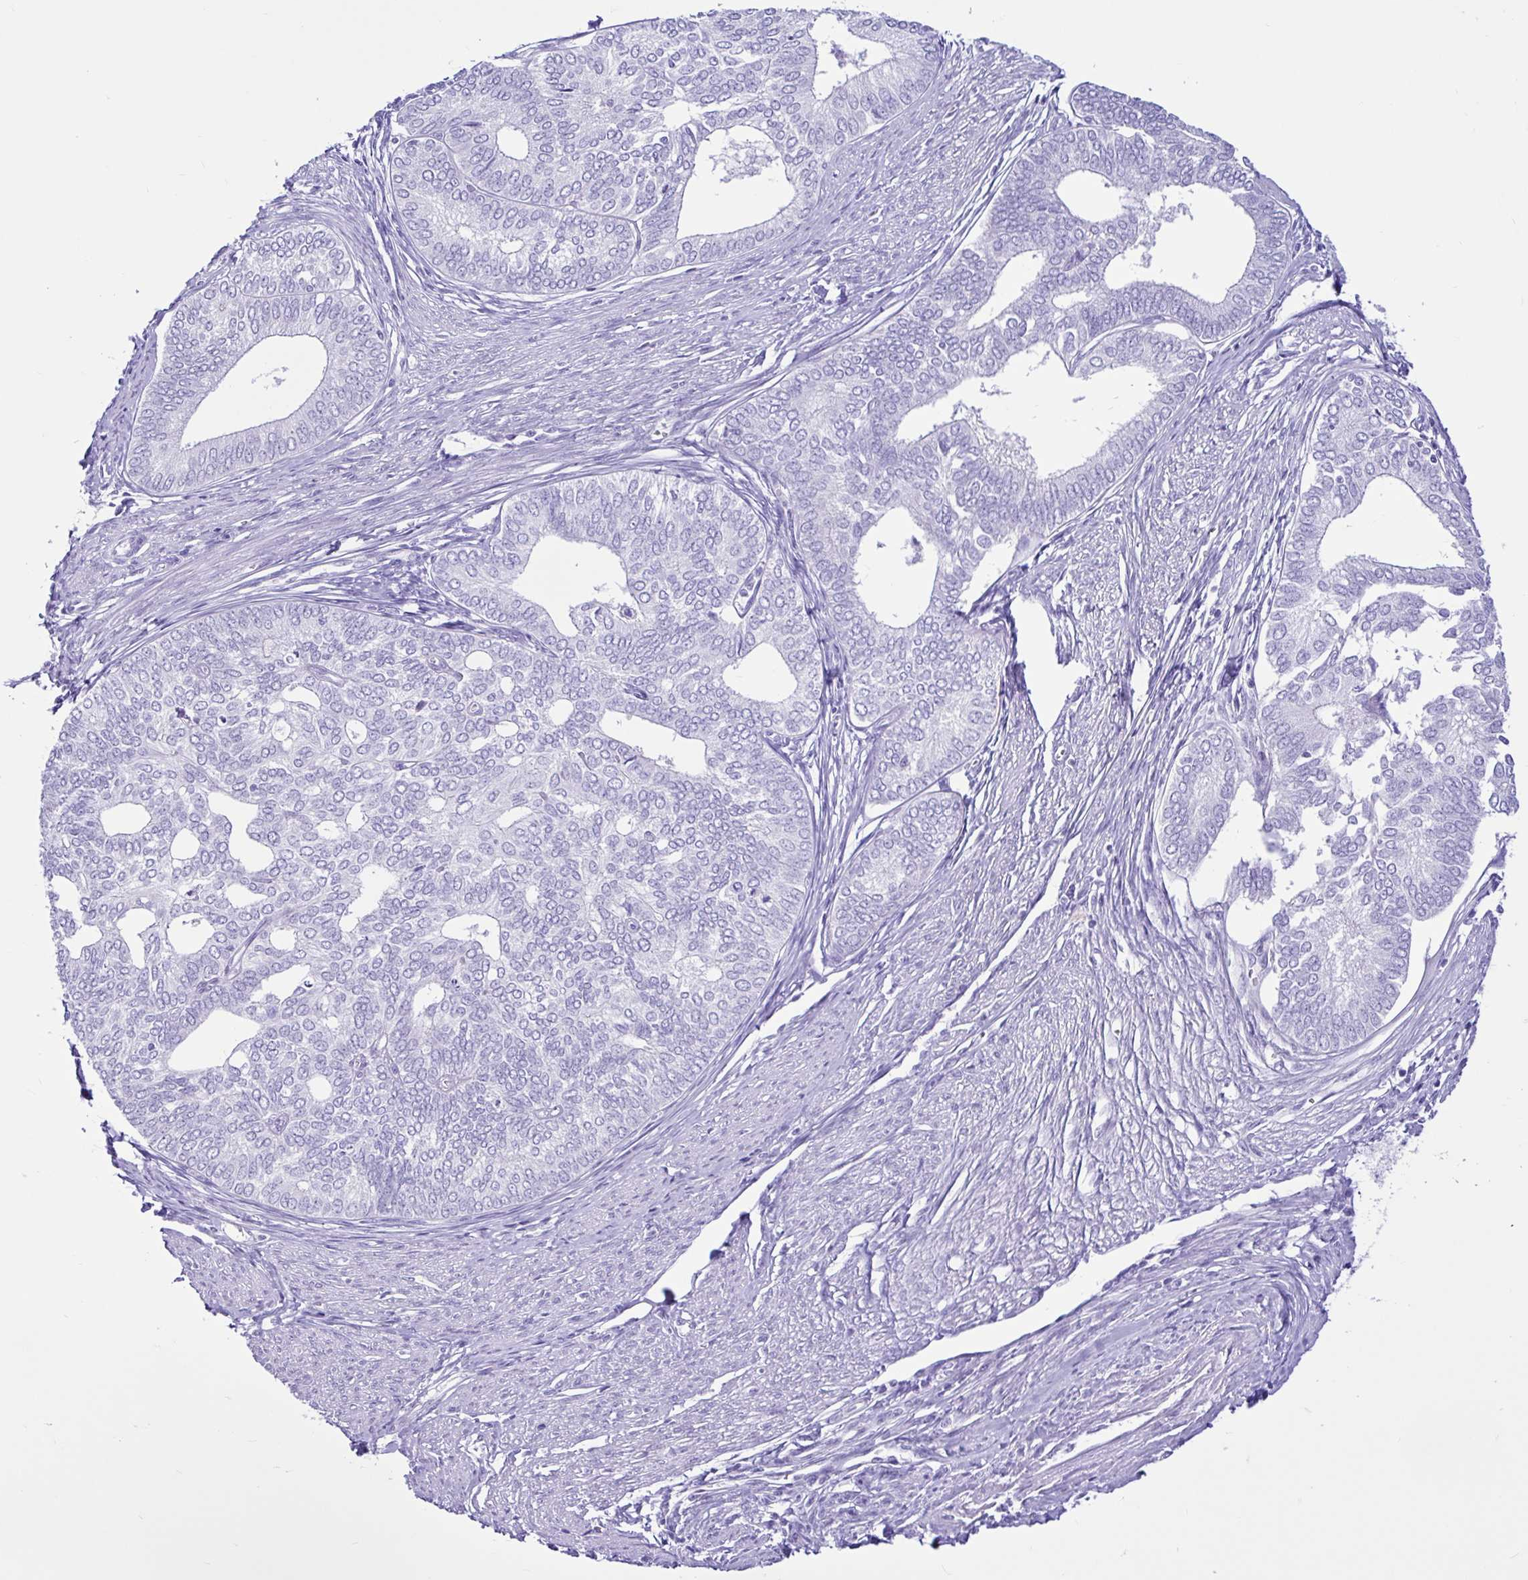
{"staining": {"intensity": "moderate", "quantity": "<25%", "location": "nuclear"}, "tissue": "endometrial cancer", "cell_type": "Tumor cells", "image_type": "cancer", "snomed": [{"axis": "morphology", "description": "Adenocarcinoma, NOS"}, {"axis": "topography", "description": "Endometrium"}], "caption": "Moderate nuclear protein positivity is seen in approximately <25% of tumor cells in endometrial cancer (adenocarcinoma).", "gene": "CYP19A1", "patient": {"sex": "female", "age": 75}}